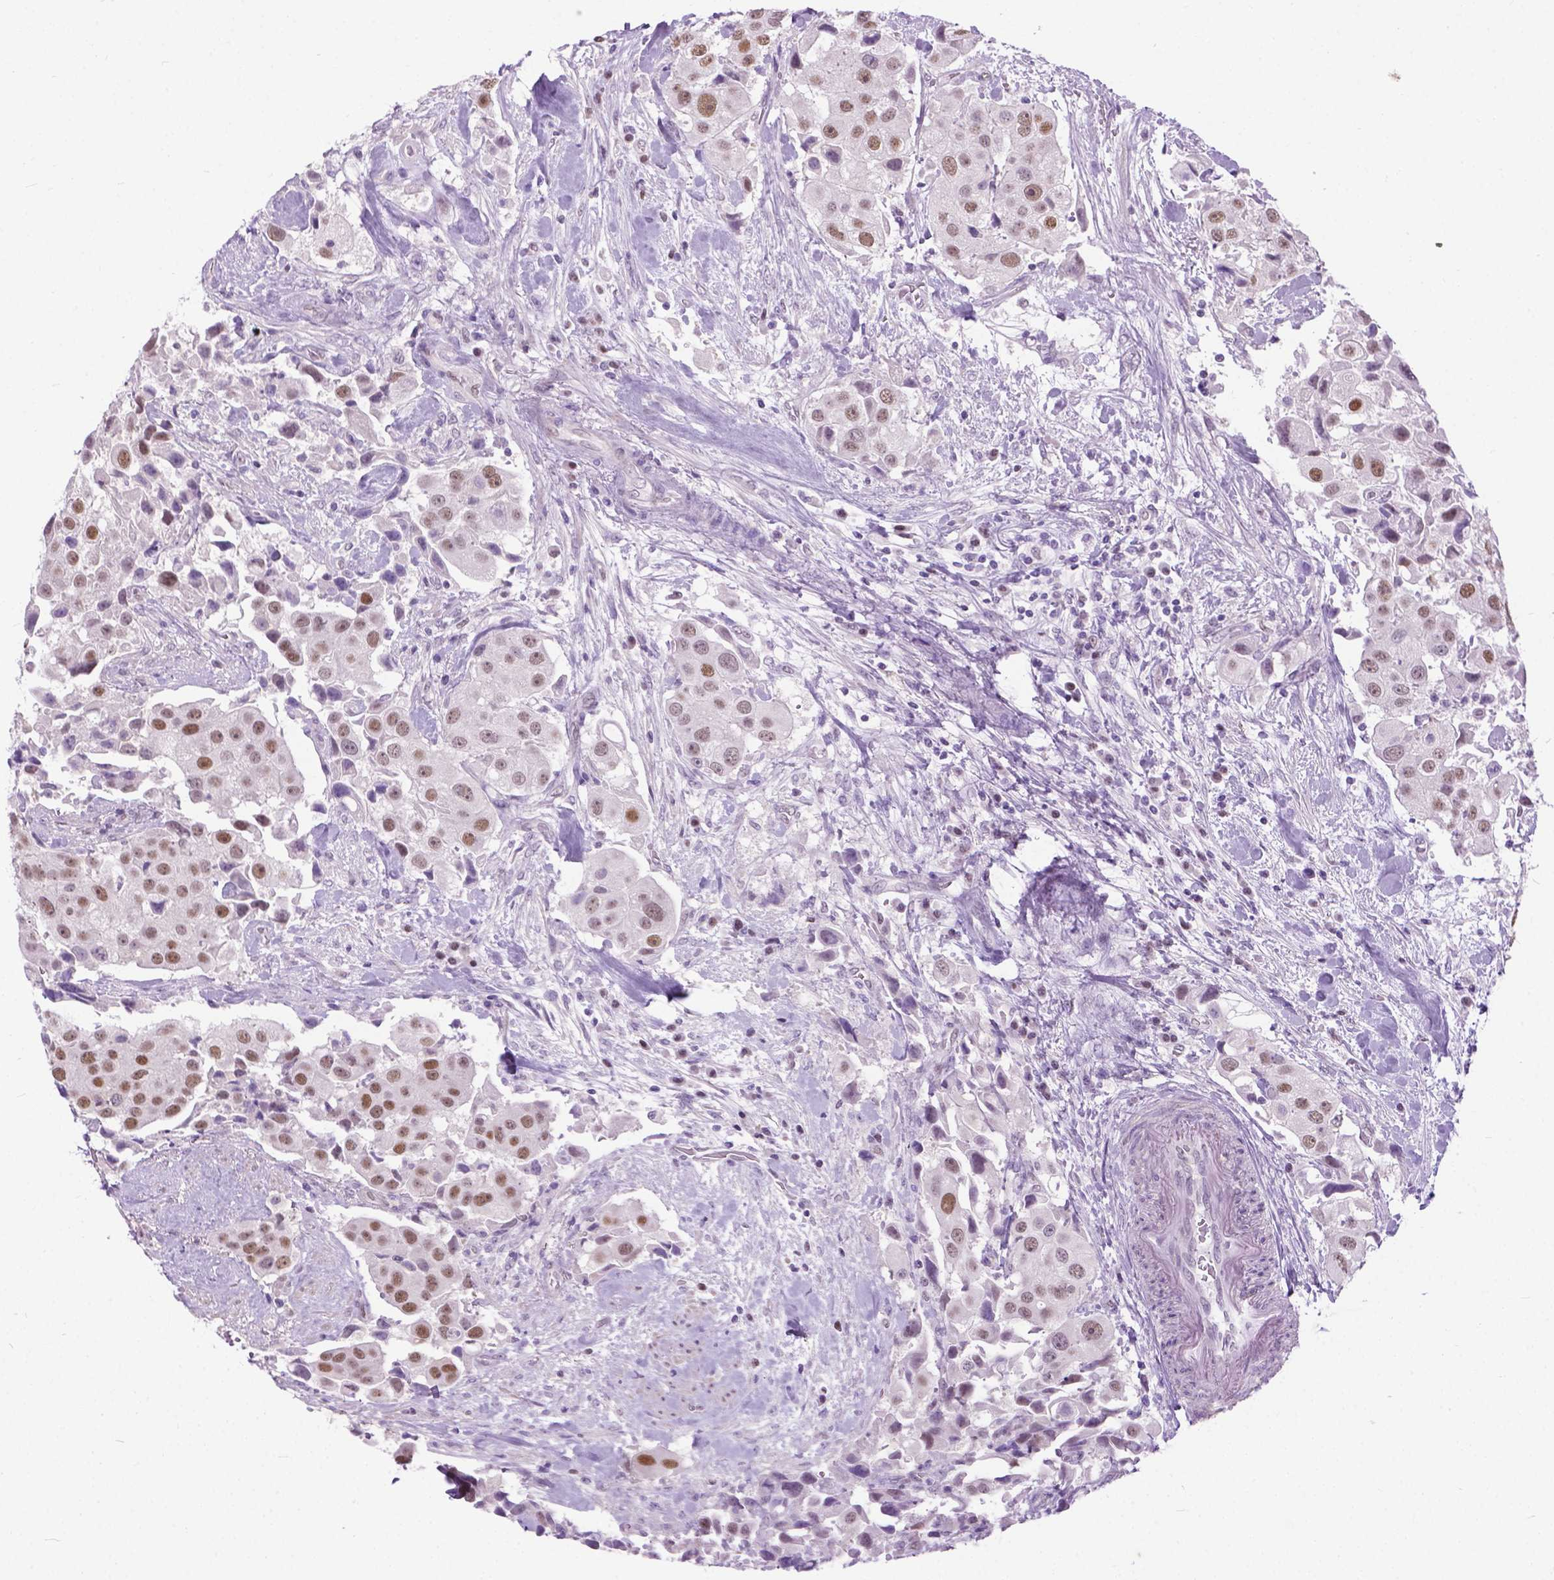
{"staining": {"intensity": "moderate", "quantity": "25%-75%", "location": "nuclear"}, "tissue": "urothelial cancer", "cell_type": "Tumor cells", "image_type": "cancer", "snomed": [{"axis": "morphology", "description": "Urothelial carcinoma, High grade"}, {"axis": "topography", "description": "Urinary bladder"}], "caption": "Immunohistochemistry (IHC) micrograph of human urothelial carcinoma (high-grade) stained for a protein (brown), which exhibits medium levels of moderate nuclear positivity in approximately 25%-75% of tumor cells.", "gene": "APCDD1L", "patient": {"sex": "female", "age": 64}}